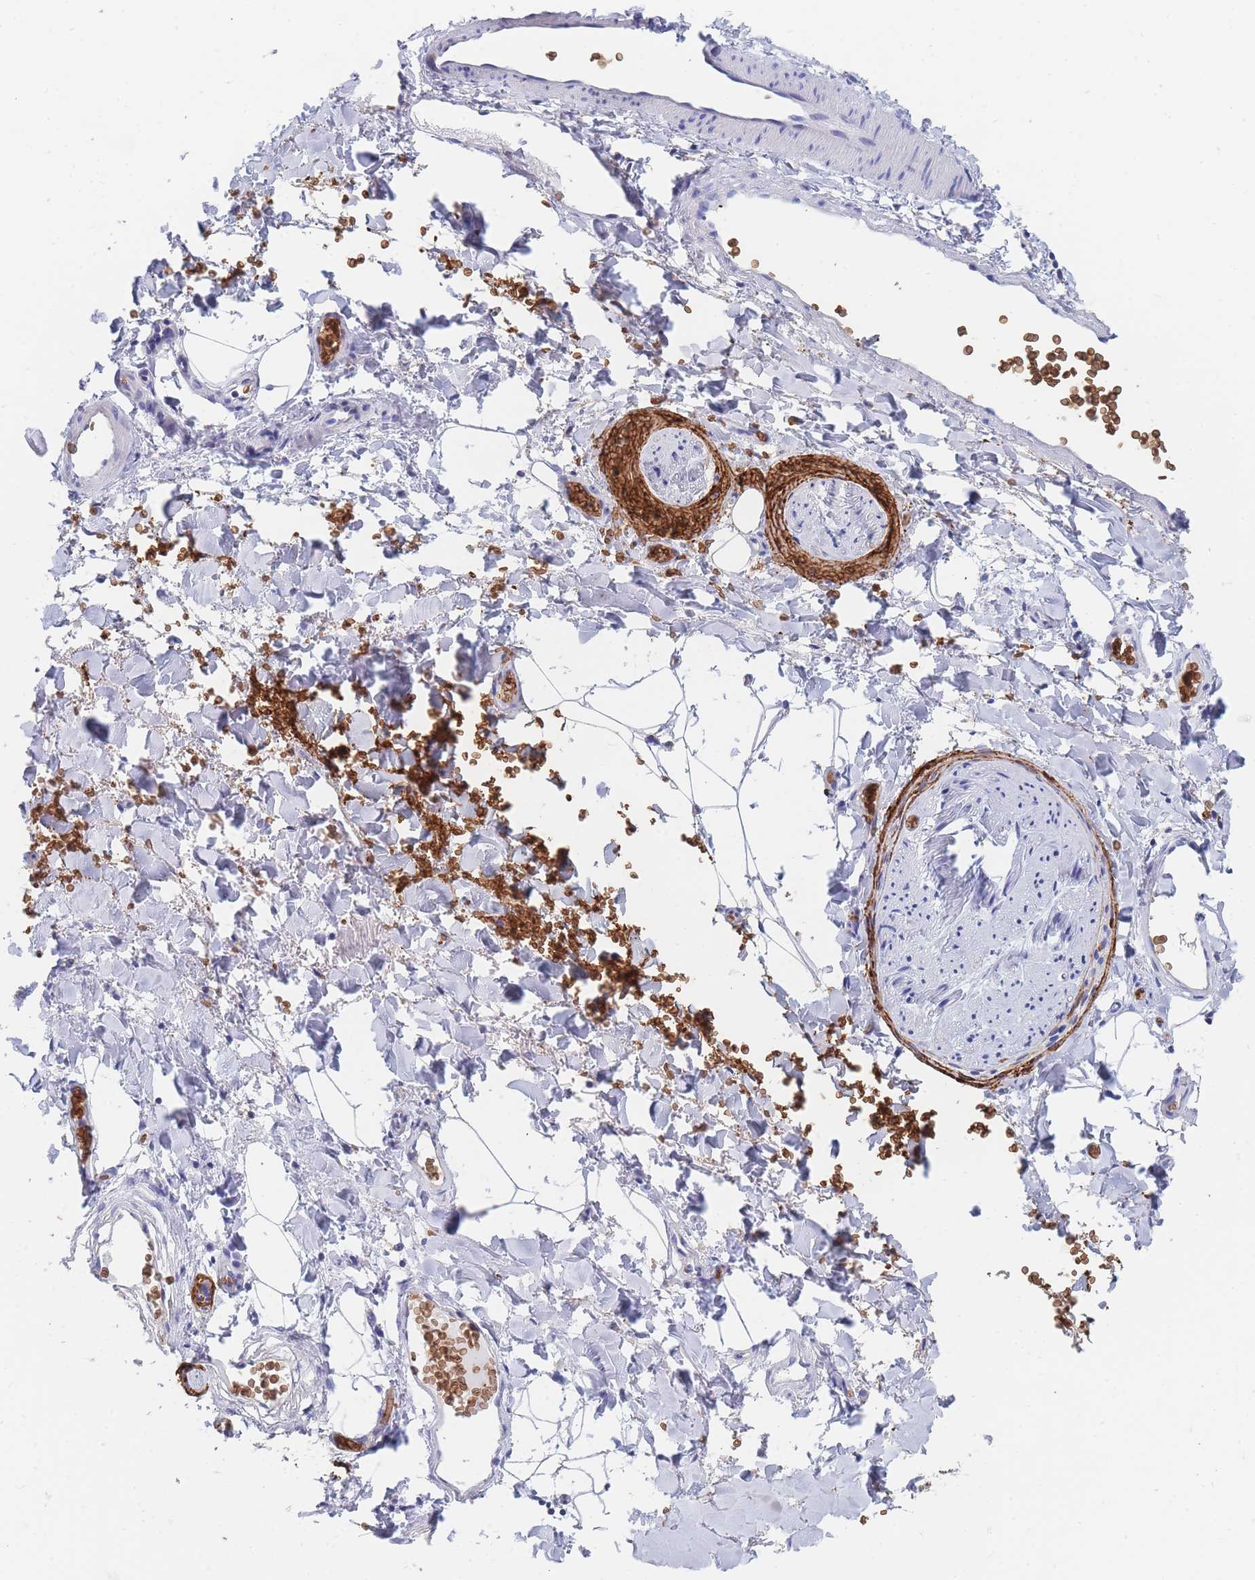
{"staining": {"intensity": "negative", "quantity": "none", "location": "none"}, "tissue": "adipose tissue", "cell_type": "Adipocytes", "image_type": "normal", "snomed": [{"axis": "morphology", "description": "Normal tissue, NOS"}, {"axis": "morphology", "description": "Carcinoma, NOS"}, {"axis": "topography", "description": "Pancreas"}, {"axis": "topography", "description": "Peripheral nerve tissue"}], "caption": "The immunohistochemistry (IHC) photomicrograph has no significant staining in adipocytes of adipose tissue. (Brightfield microscopy of DAB immunohistochemistry (IHC) at high magnification).", "gene": "SLC2A1", "patient": {"sex": "female", "age": 29}}